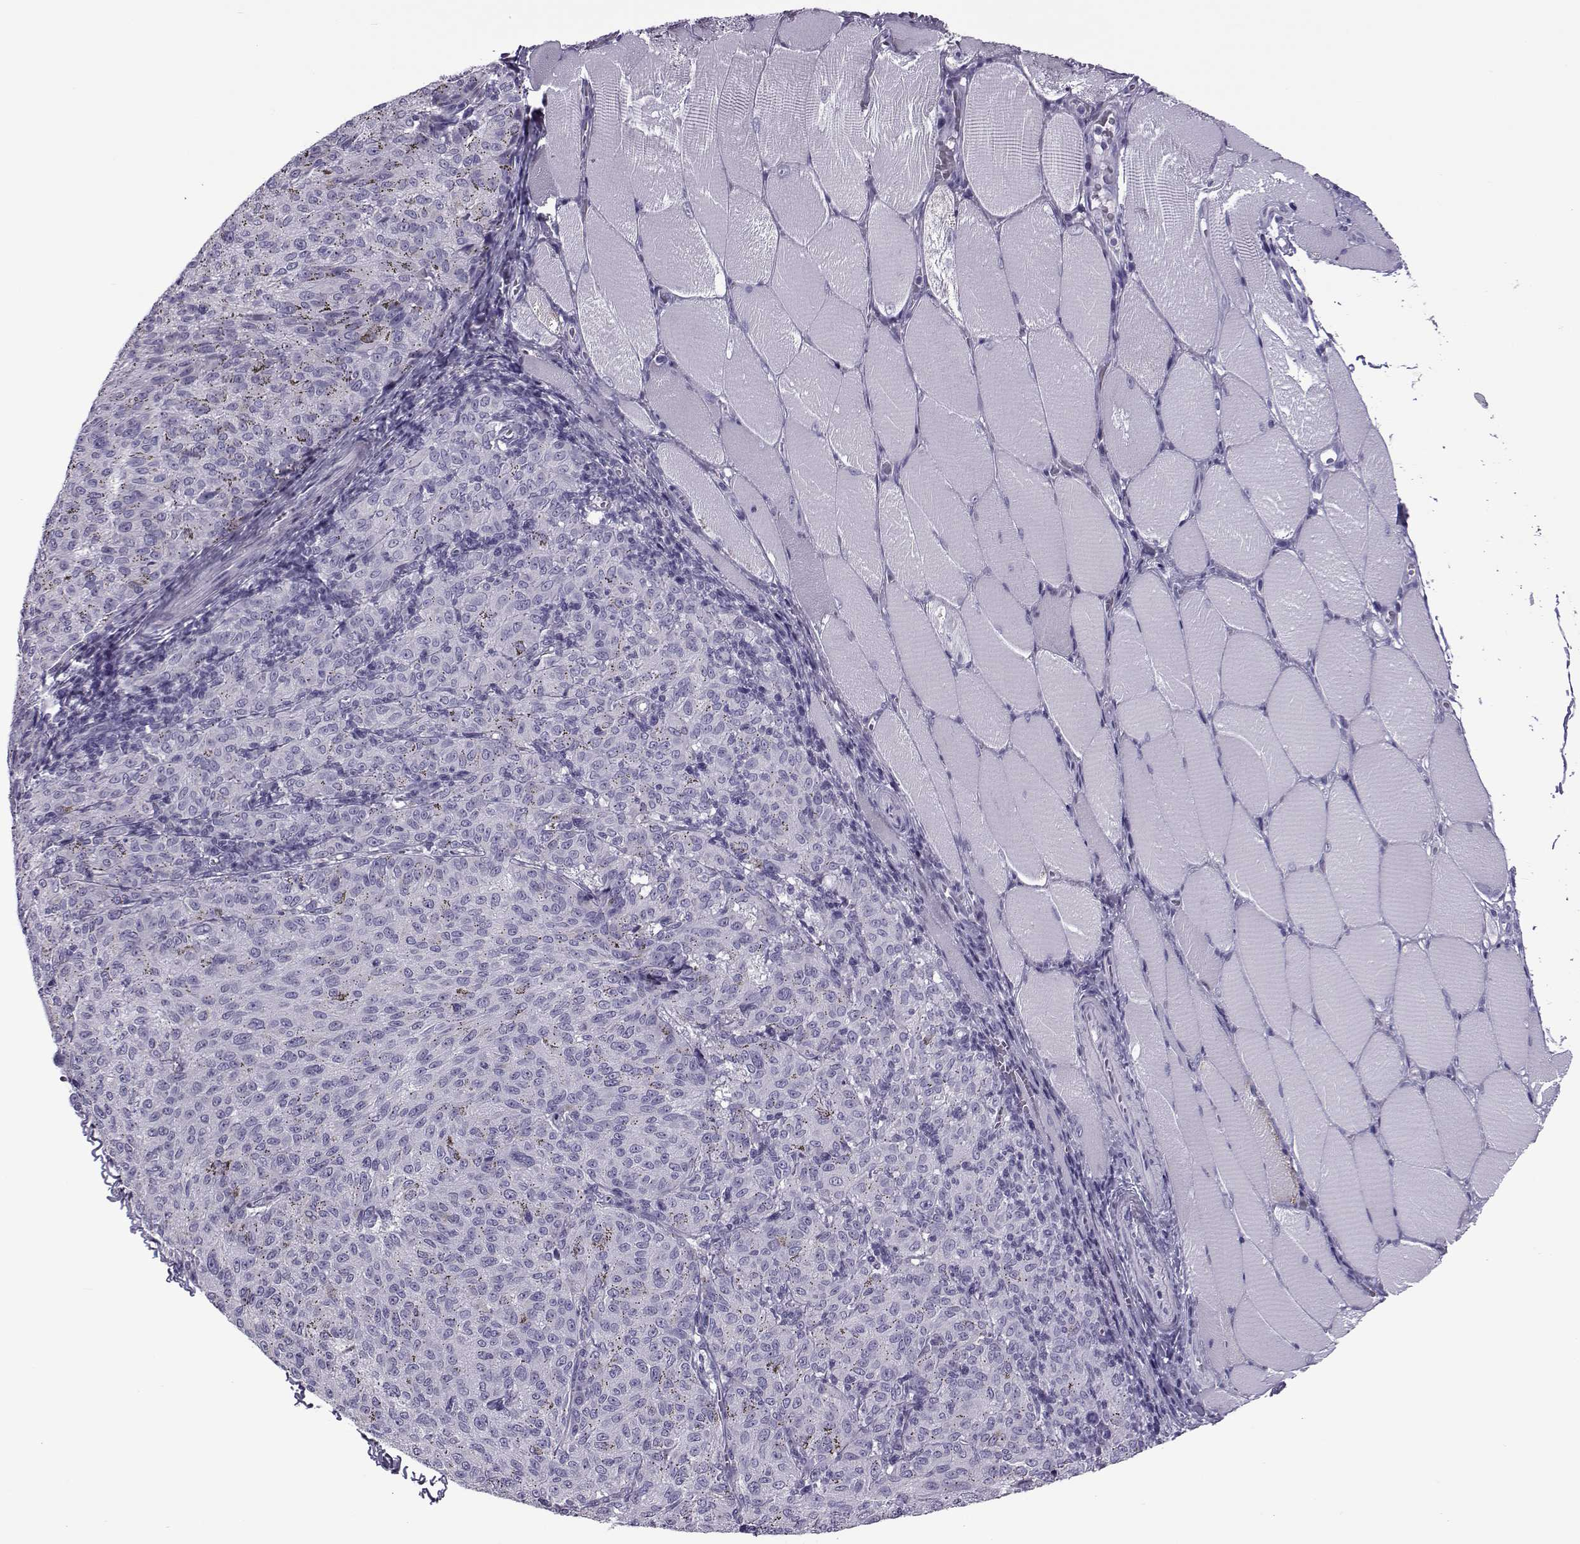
{"staining": {"intensity": "negative", "quantity": "none", "location": "none"}, "tissue": "melanoma", "cell_type": "Tumor cells", "image_type": "cancer", "snomed": [{"axis": "morphology", "description": "Malignant melanoma, NOS"}, {"axis": "topography", "description": "Skin"}], "caption": "A high-resolution image shows IHC staining of malignant melanoma, which demonstrates no significant staining in tumor cells.", "gene": "OIP5", "patient": {"sex": "female", "age": 72}}